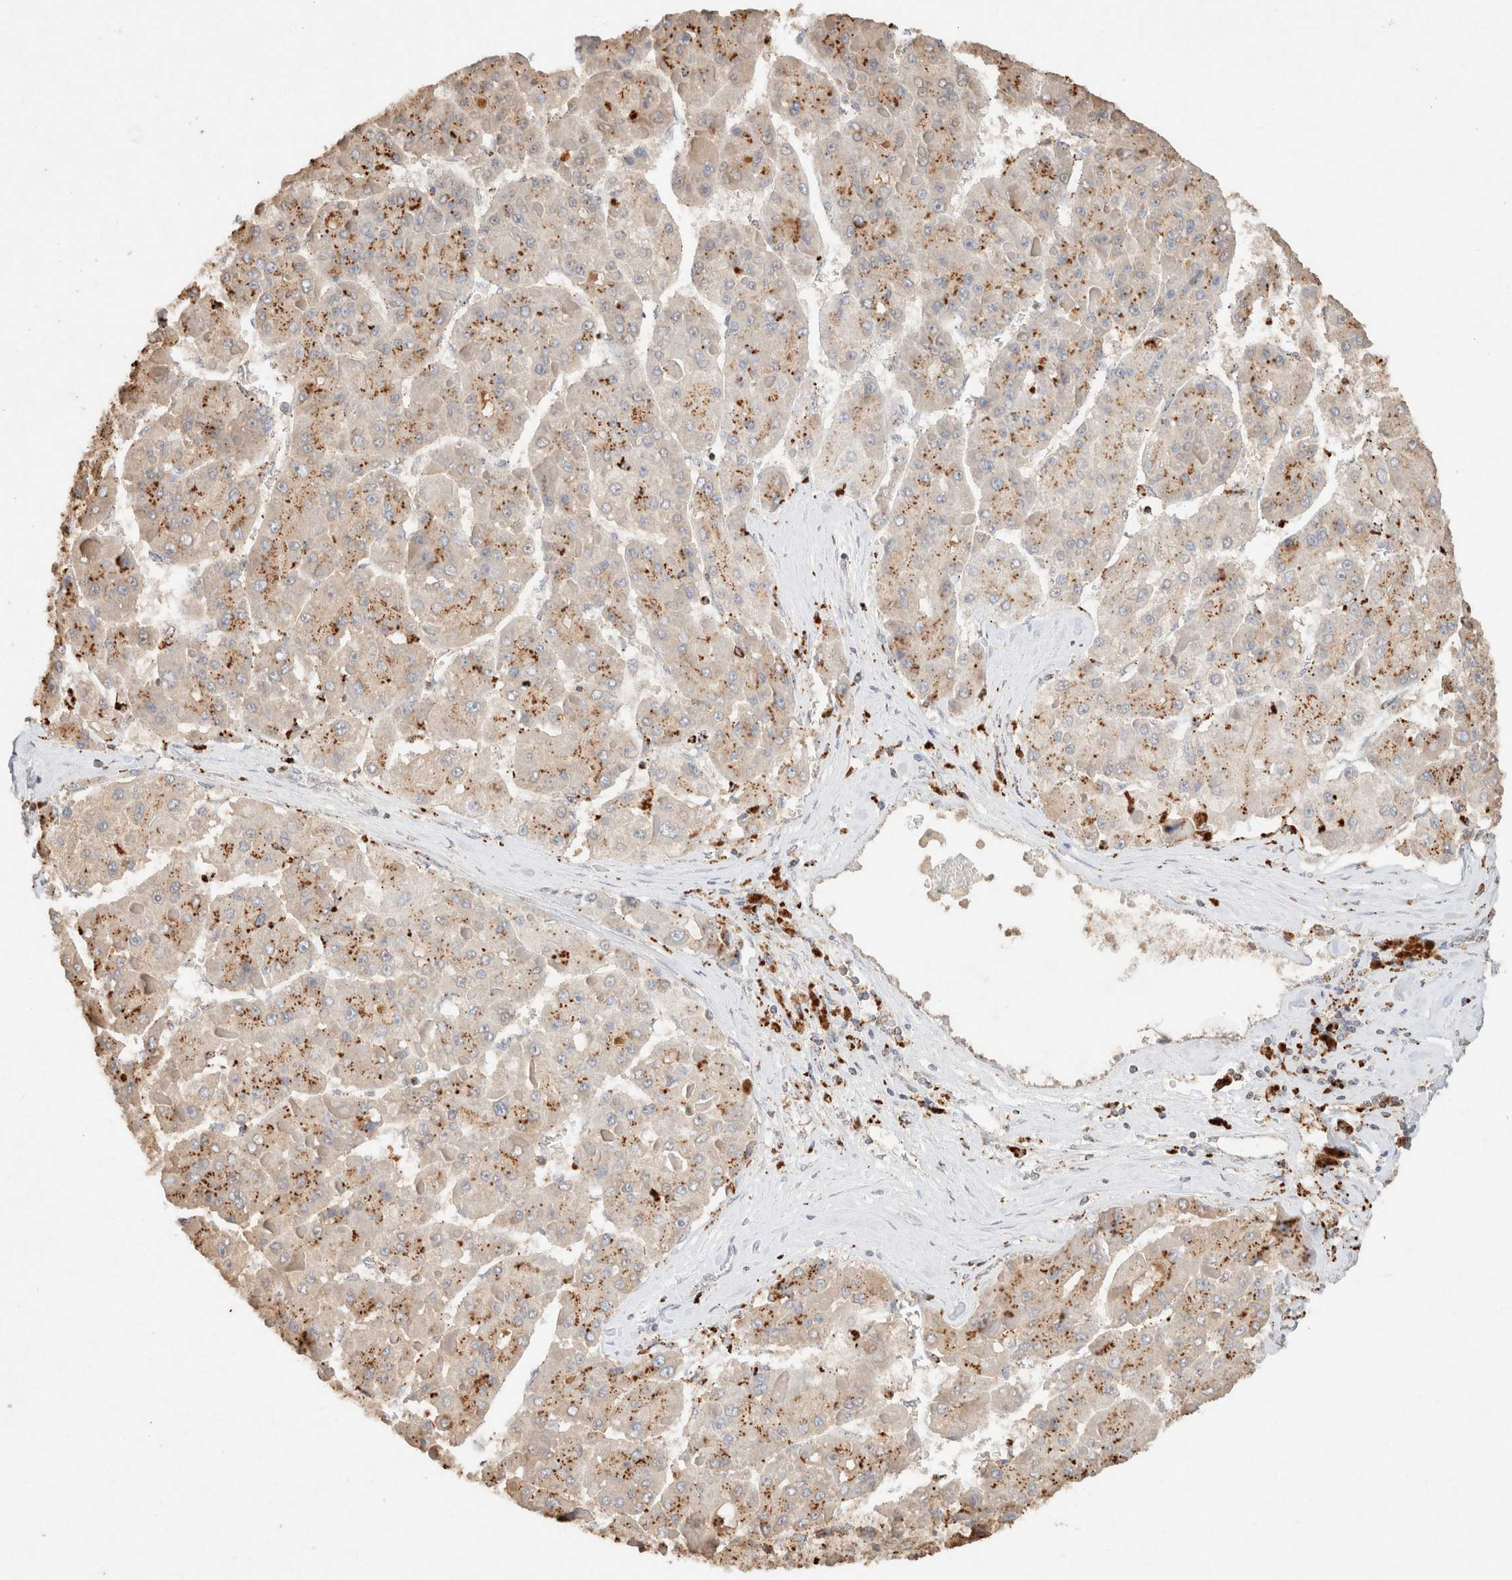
{"staining": {"intensity": "moderate", "quantity": "25%-75%", "location": "cytoplasmic/membranous"}, "tissue": "liver cancer", "cell_type": "Tumor cells", "image_type": "cancer", "snomed": [{"axis": "morphology", "description": "Carcinoma, Hepatocellular, NOS"}, {"axis": "topography", "description": "Liver"}], "caption": "Immunohistochemical staining of human hepatocellular carcinoma (liver) demonstrates medium levels of moderate cytoplasmic/membranous protein positivity in about 25%-75% of tumor cells.", "gene": "CTSC", "patient": {"sex": "female", "age": 73}}